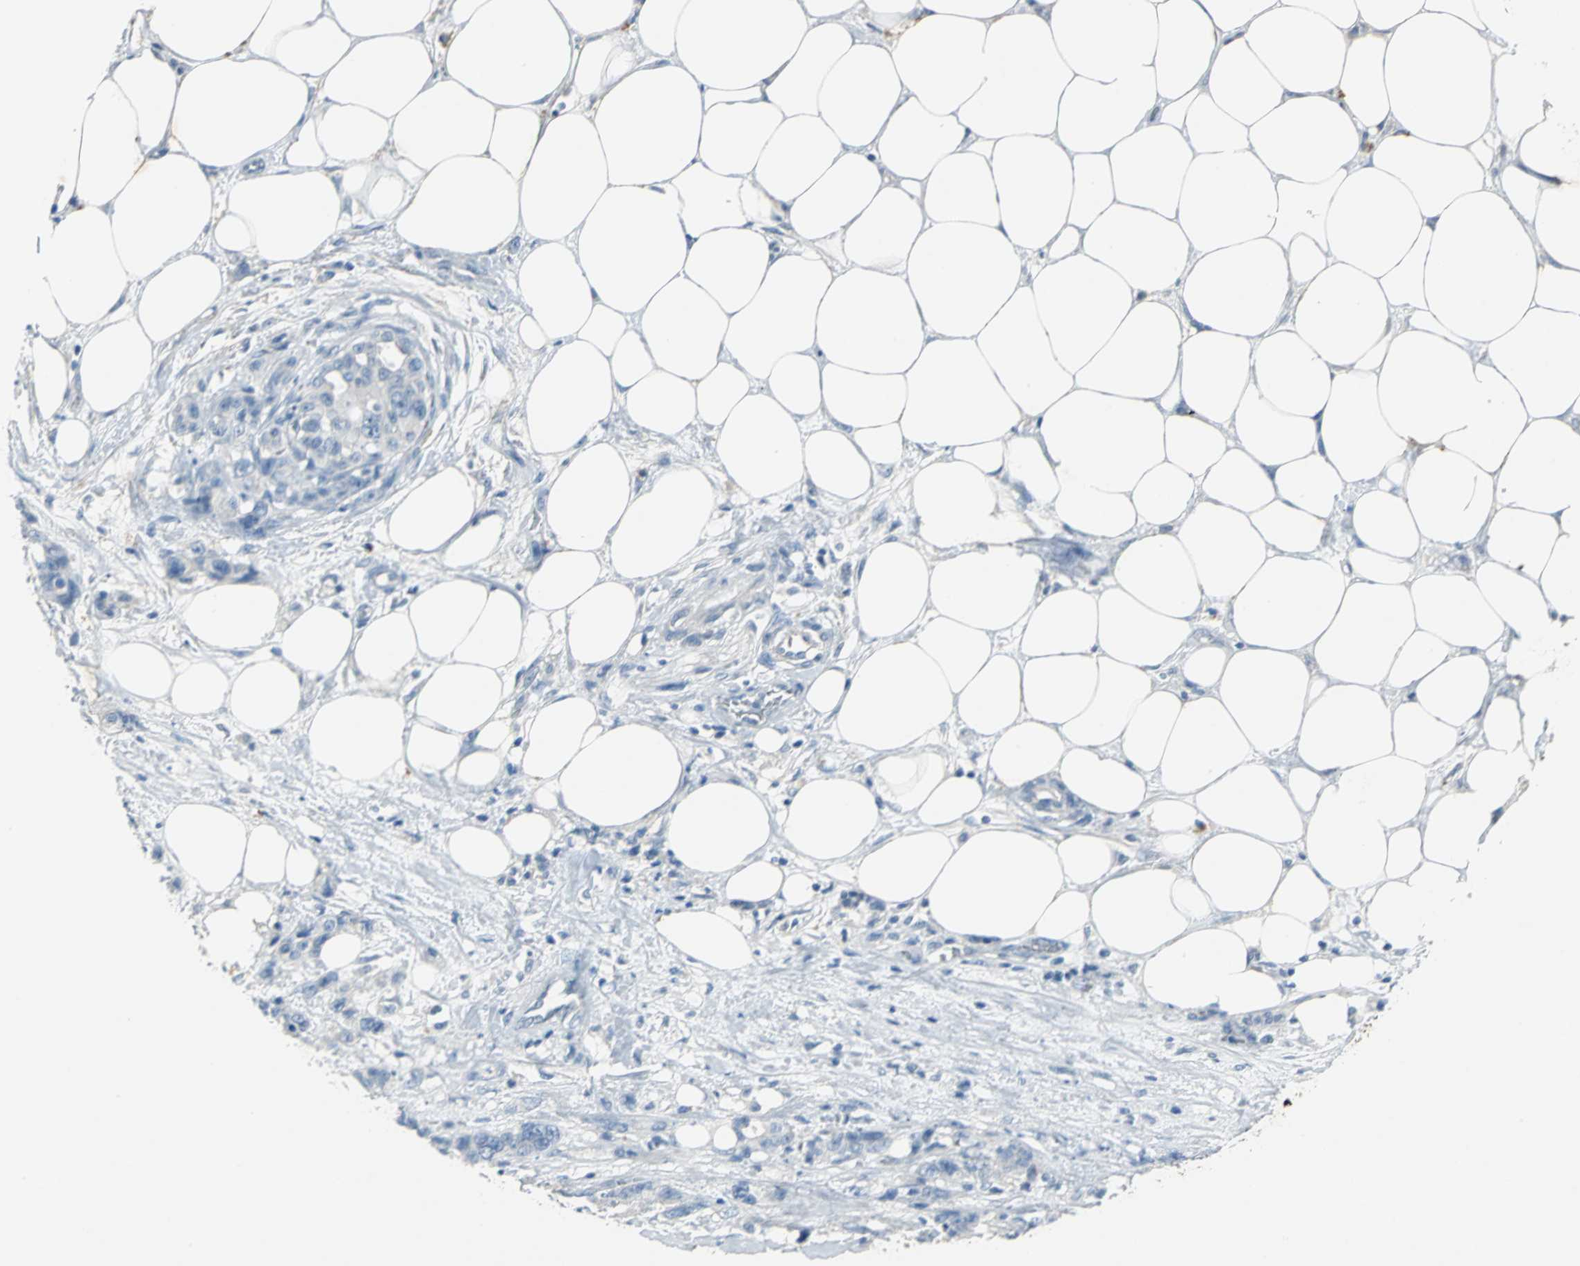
{"staining": {"intensity": "negative", "quantity": "none", "location": "none"}, "tissue": "pancreatic cancer", "cell_type": "Tumor cells", "image_type": "cancer", "snomed": [{"axis": "morphology", "description": "Adenocarcinoma, NOS"}, {"axis": "topography", "description": "Pancreas"}], "caption": "Micrograph shows no protein expression in tumor cells of pancreatic cancer tissue.", "gene": "PTGDS", "patient": {"sex": "male", "age": 46}}